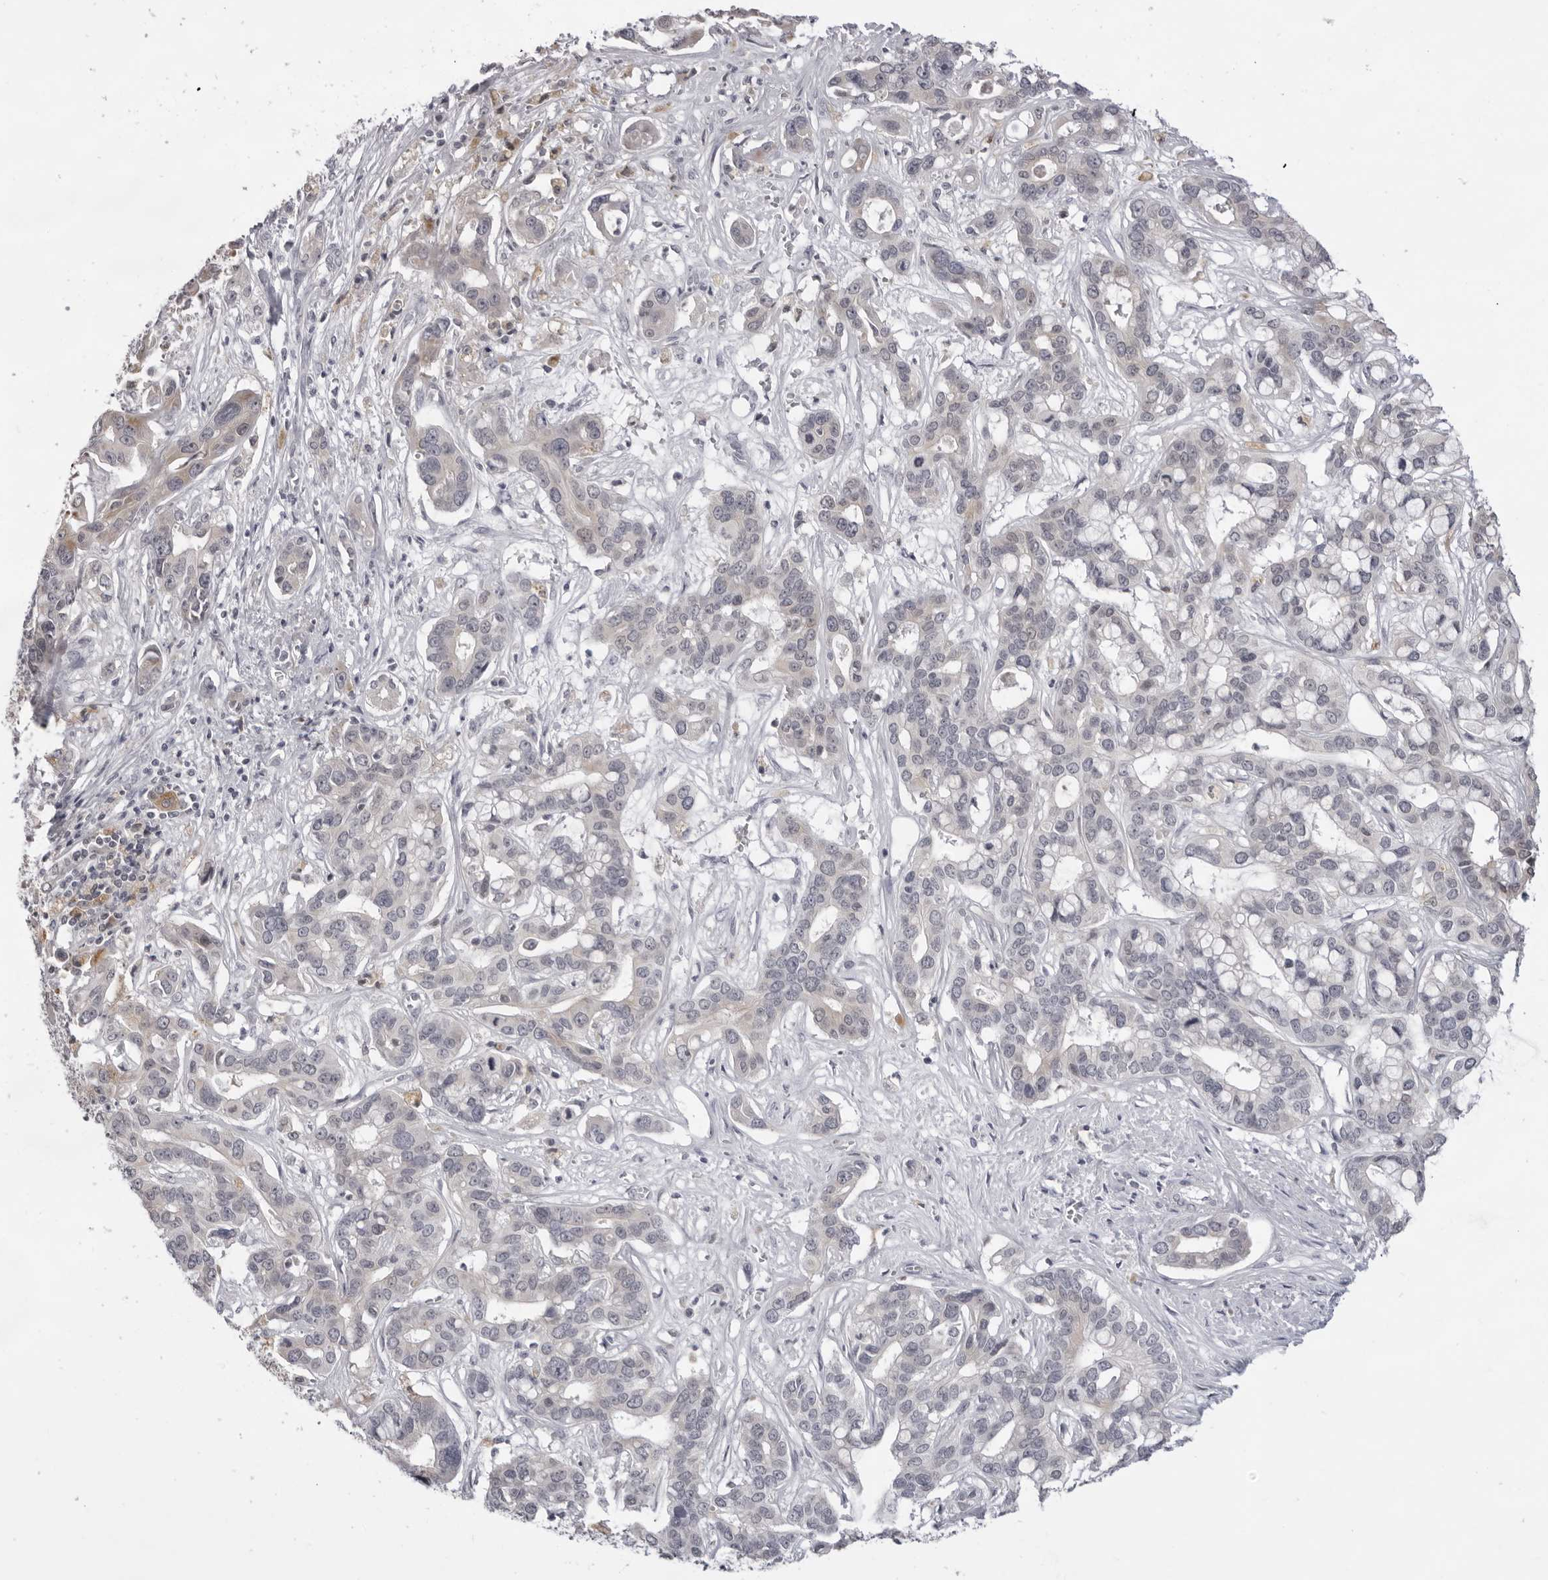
{"staining": {"intensity": "negative", "quantity": "none", "location": "none"}, "tissue": "liver cancer", "cell_type": "Tumor cells", "image_type": "cancer", "snomed": [{"axis": "morphology", "description": "Cholangiocarcinoma"}, {"axis": "topography", "description": "Liver"}], "caption": "Immunohistochemistry image of neoplastic tissue: human liver cancer (cholangiocarcinoma) stained with DAB (3,3'-diaminobenzidine) displays no significant protein expression in tumor cells.", "gene": "ACP6", "patient": {"sex": "female", "age": 65}}